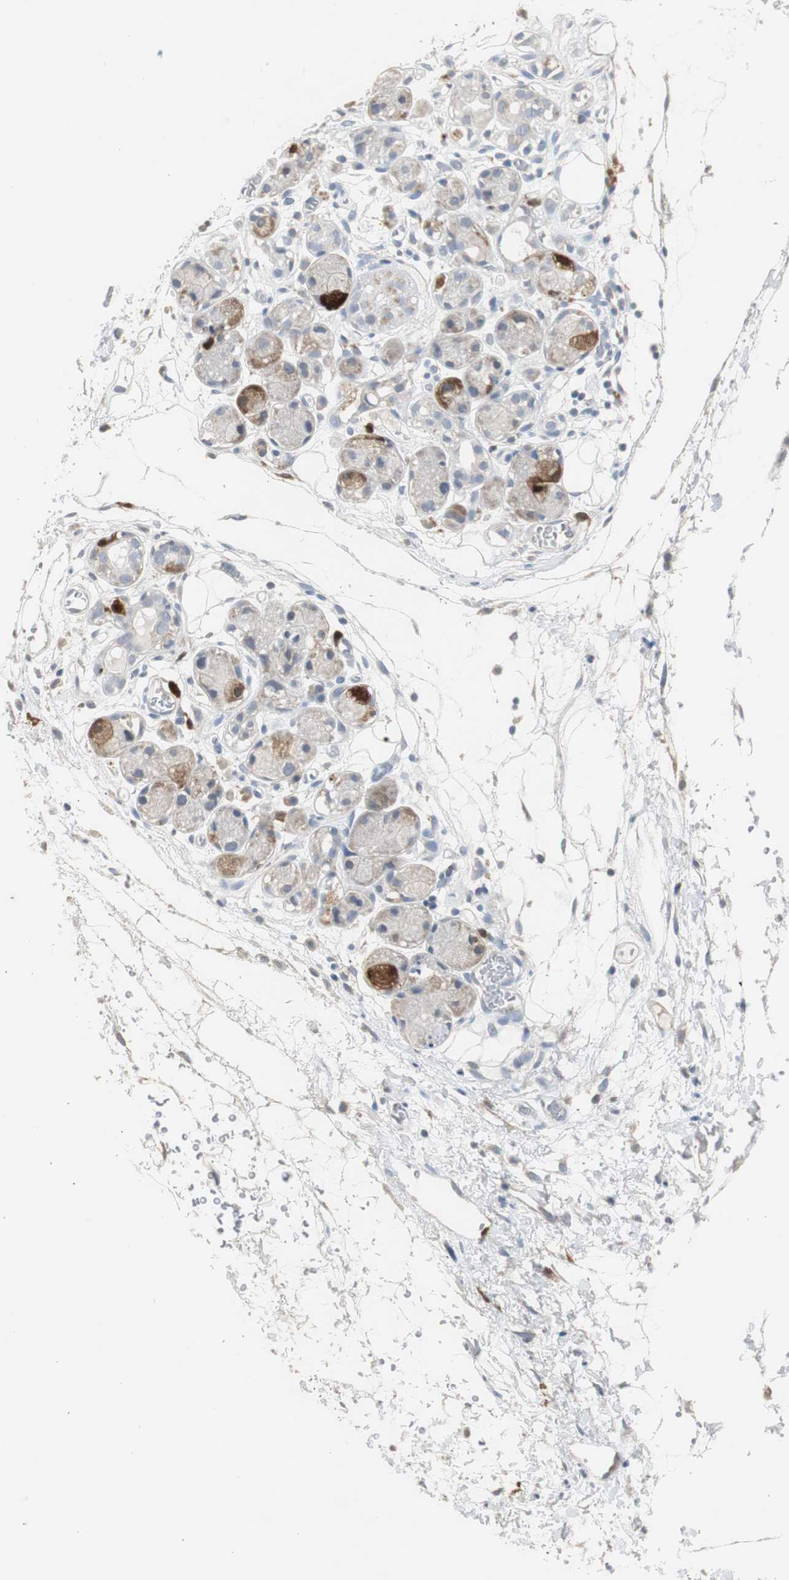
{"staining": {"intensity": "negative", "quantity": "none", "location": "none"}, "tissue": "adipose tissue", "cell_type": "Adipocytes", "image_type": "normal", "snomed": [{"axis": "morphology", "description": "Normal tissue, NOS"}, {"axis": "morphology", "description": "Inflammation, NOS"}, {"axis": "topography", "description": "Vascular tissue"}, {"axis": "topography", "description": "Salivary gland"}], "caption": "This image is of unremarkable adipose tissue stained with immunohistochemistry (IHC) to label a protein in brown with the nuclei are counter-stained blue. There is no expression in adipocytes.", "gene": "TK1", "patient": {"sex": "female", "age": 75}}